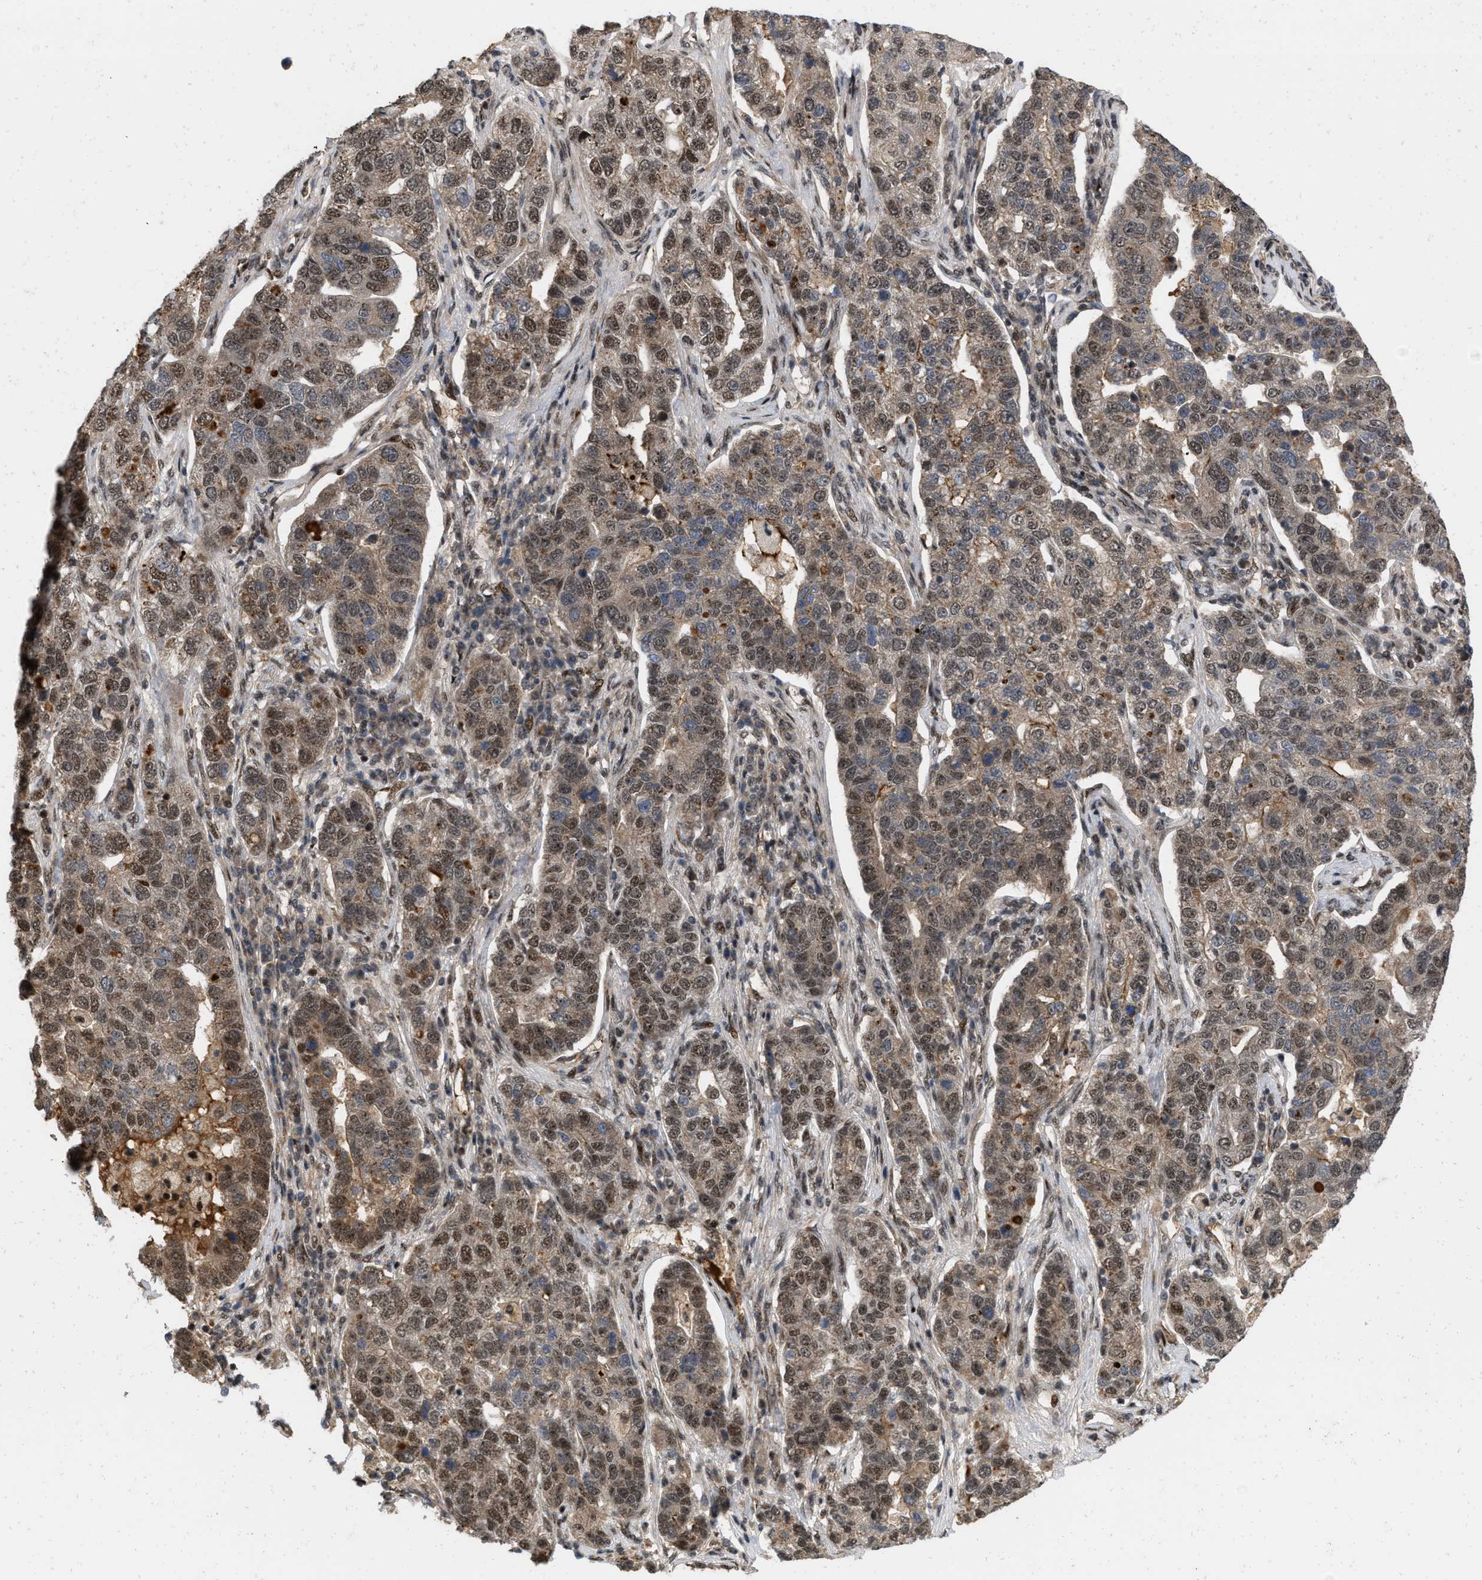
{"staining": {"intensity": "moderate", "quantity": ">75%", "location": "cytoplasmic/membranous,nuclear"}, "tissue": "pancreatic cancer", "cell_type": "Tumor cells", "image_type": "cancer", "snomed": [{"axis": "morphology", "description": "Adenocarcinoma, NOS"}, {"axis": "topography", "description": "Pancreas"}], "caption": "Immunohistochemical staining of pancreatic cancer (adenocarcinoma) displays medium levels of moderate cytoplasmic/membranous and nuclear protein expression in approximately >75% of tumor cells. (Brightfield microscopy of DAB IHC at high magnification).", "gene": "ANKRD11", "patient": {"sex": "female", "age": 61}}